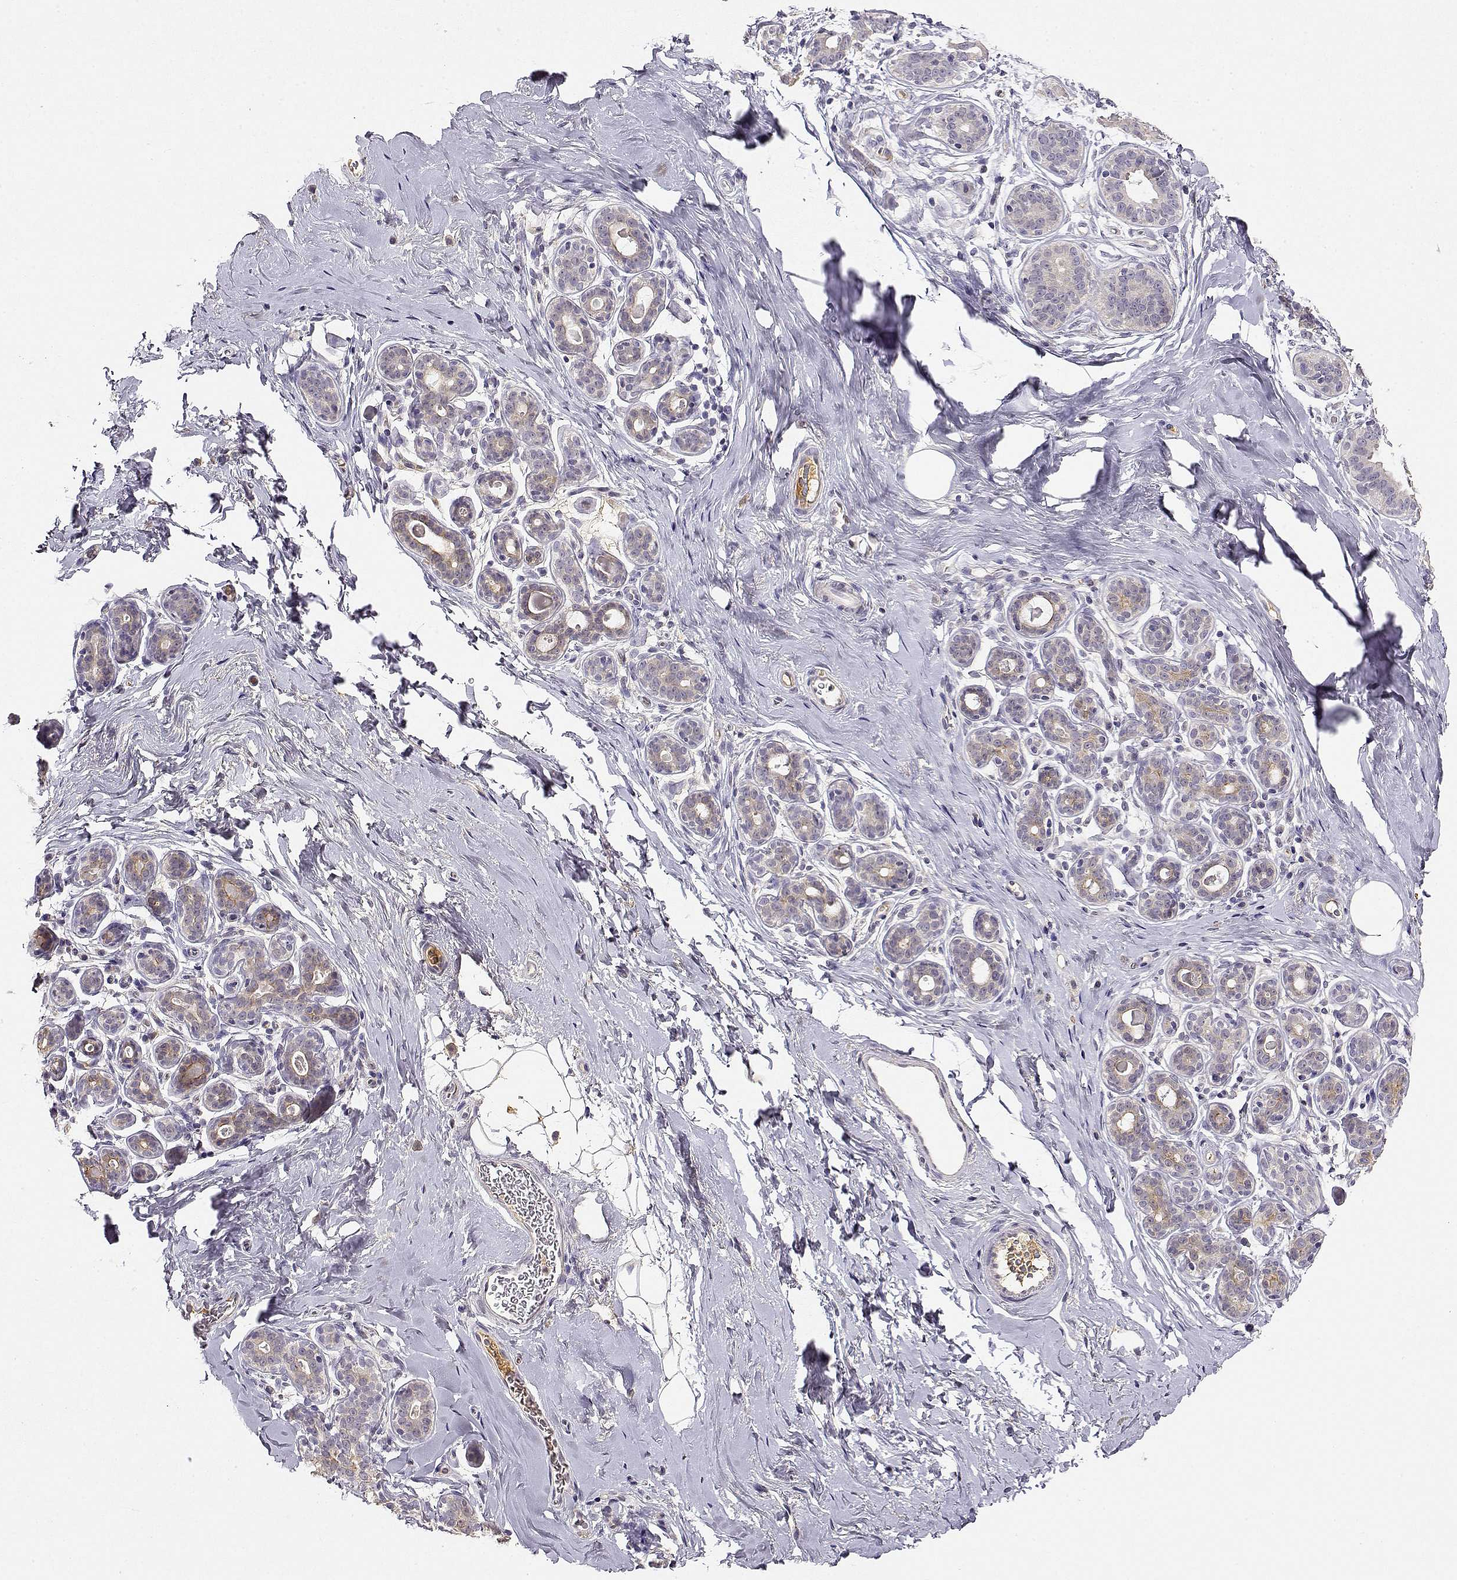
{"staining": {"intensity": "negative", "quantity": "none", "location": "none"}, "tissue": "breast", "cell_type": "Adipocytes", "image_type": "normal", "snomed": [{"axis": "morphology", "description": "Normal tissue, NOS"}, {"axis": "topography", "description": "Skin"}, {"axis": "topography", "description": "Breast"}], "caption": "DAB (3,3'-diaminobenzidine) immunohistochemical staining of normal human breast demonstrates no significant positivity in adipocytes.", "gene": "TACR1", "patient": {"sex": "female", "age": 43}}